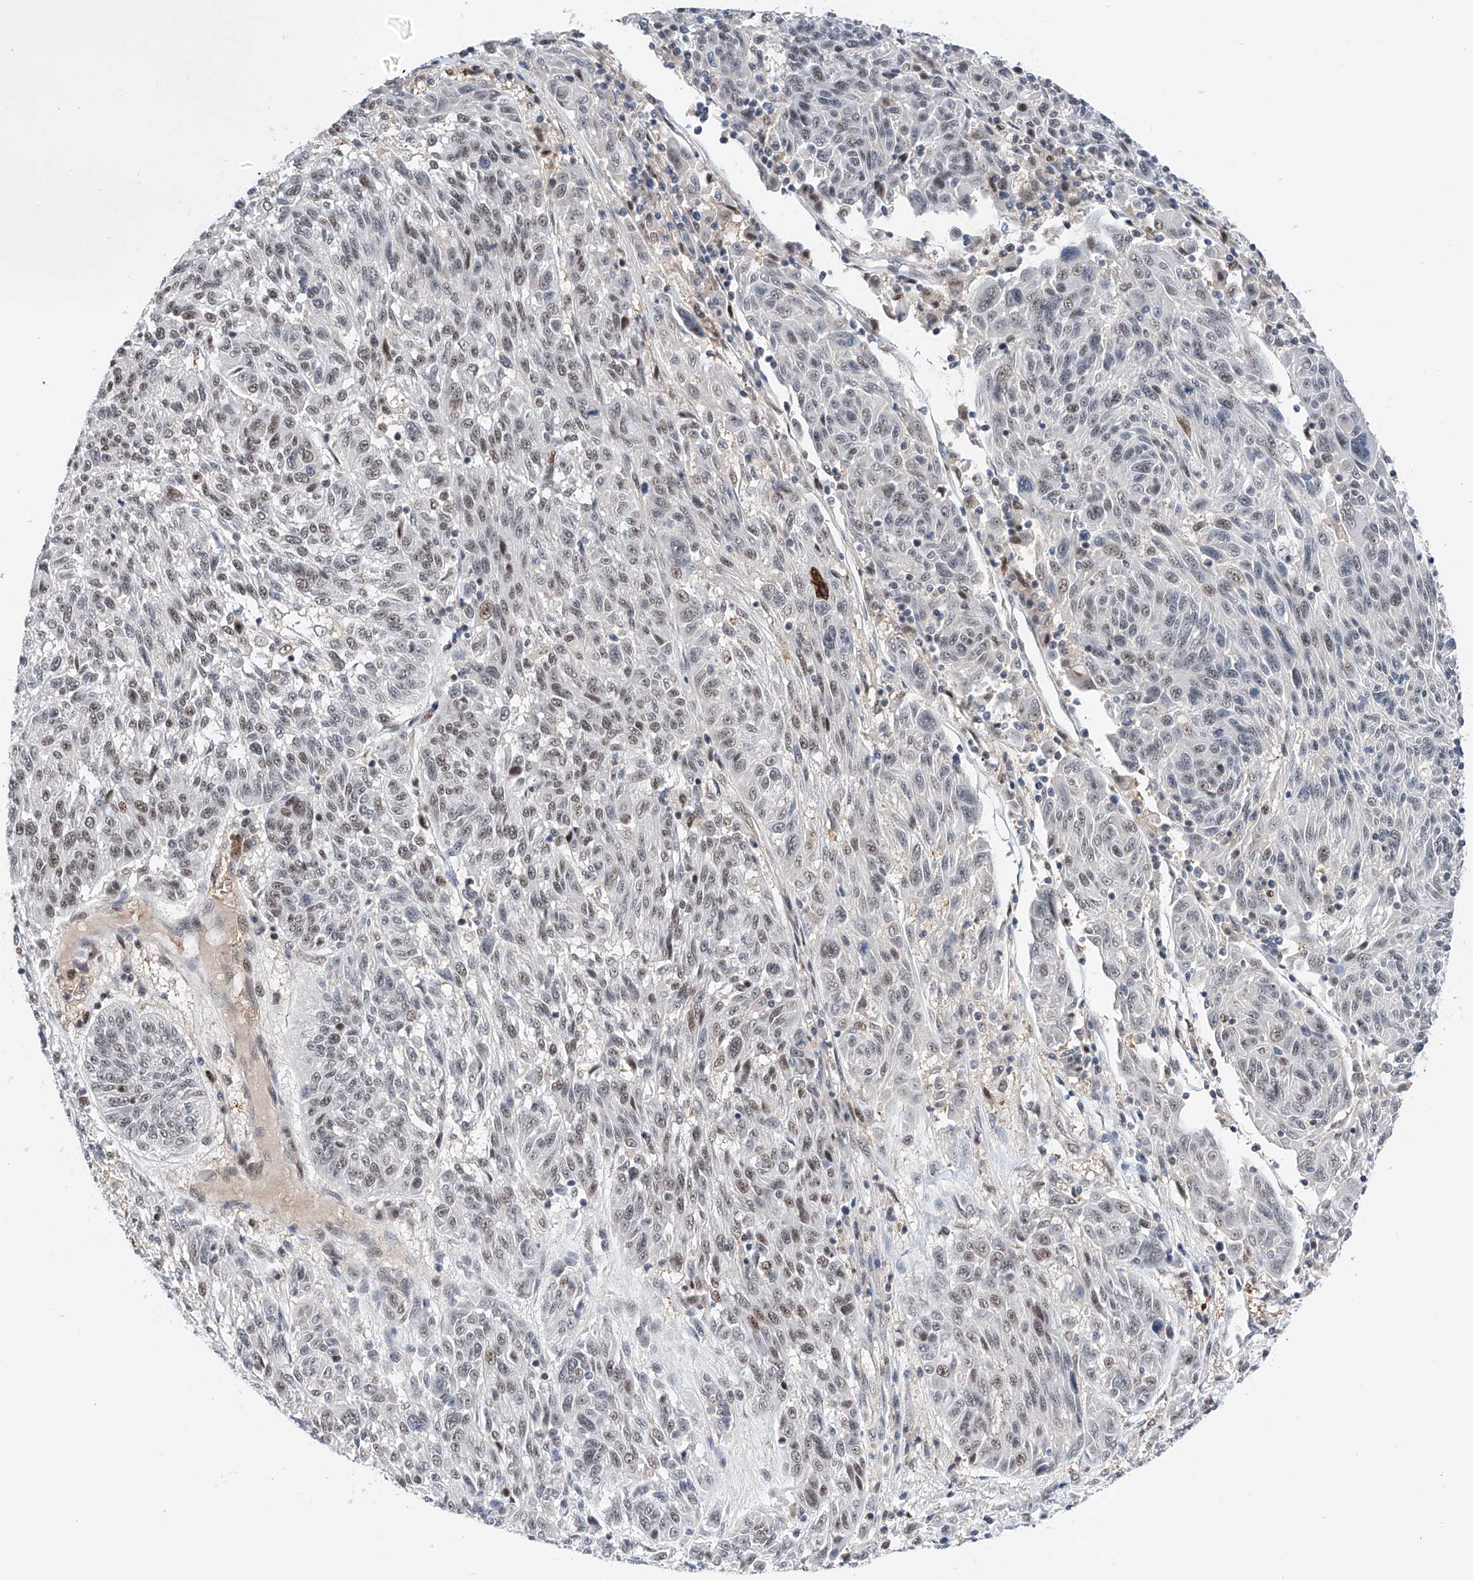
{"staining": {"intensity": "weak", "quantity": "25%-75%", "location": "nuclear"}, "tissue": "melanoma", "cell_type": "Tumor cells", "image_type": "cancer", "snomed": [{"axis": "morphology", "description": "Malignant melanoma, NOS"}, {"axis": "topography", "description": "Skin"}], "caption": "This is a photomicrograph of immunohistochemistry (IHC) staining of malignant melanoma, which shows weak positivity in the nuclear of tumor cells.", "gene": "SNRNP200", "patient": {"sex": "male", "age": 53}}